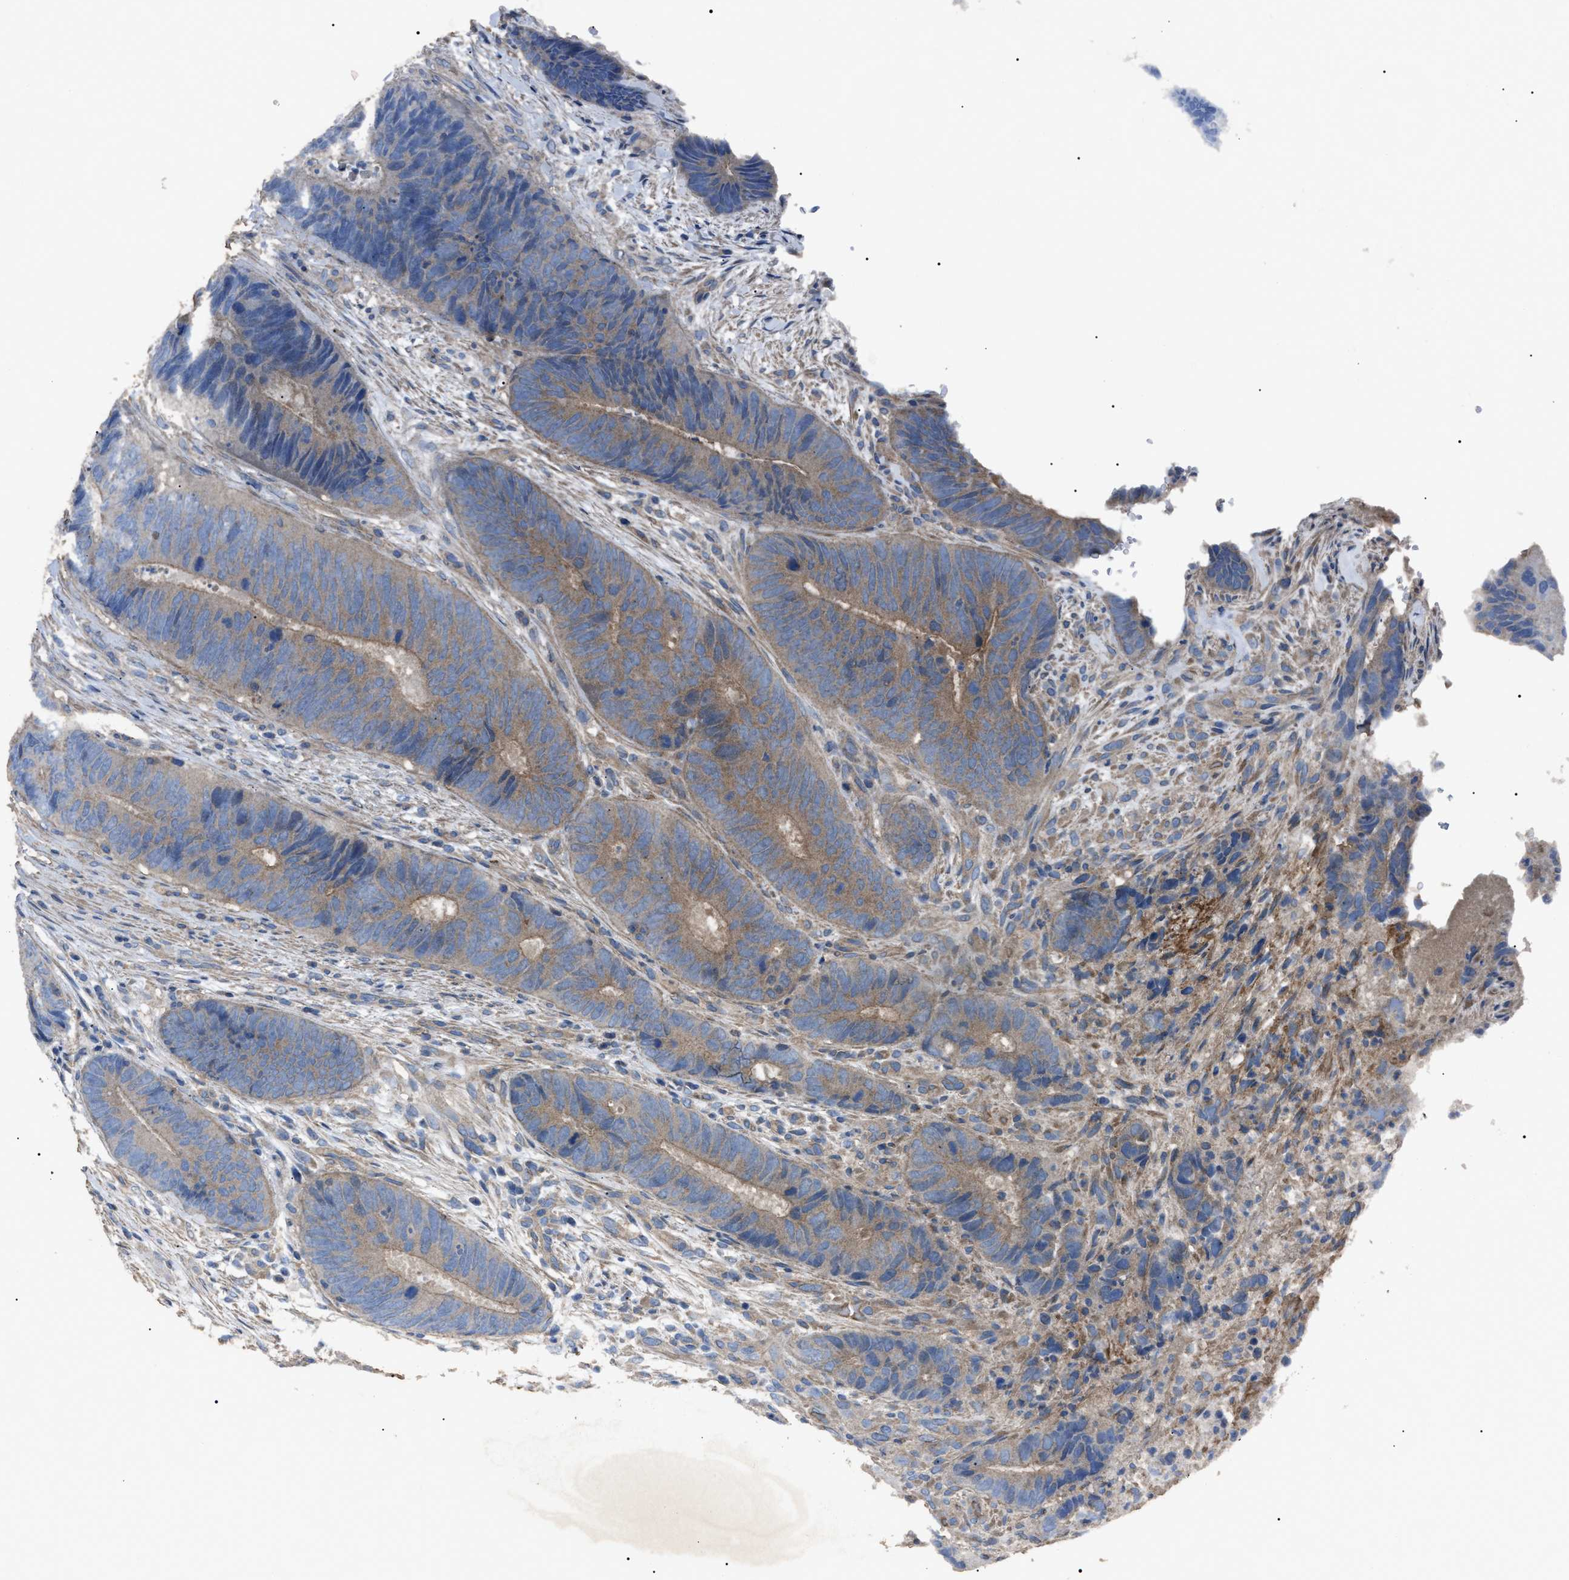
{"staining": {"intensity": "weak", "quantity": ">75%", "location": "cytoplasmic/membranous"}, "tissue": "colorectal cancer", "cell_type": "Tumor cells", "image_type": "cancer", "snomed": [{"axis": "morphology", "description": "Adenocarcinoma, NOS"}, {"axis": "topography", "description": "Colon"}], "caption": "A brown stain shows weak cytoplasmic/membranous positivity of a protein in colorectal cancer tumor cells.", "gene": "RNF216", "patient": {"sex": "male", "age": 56}}